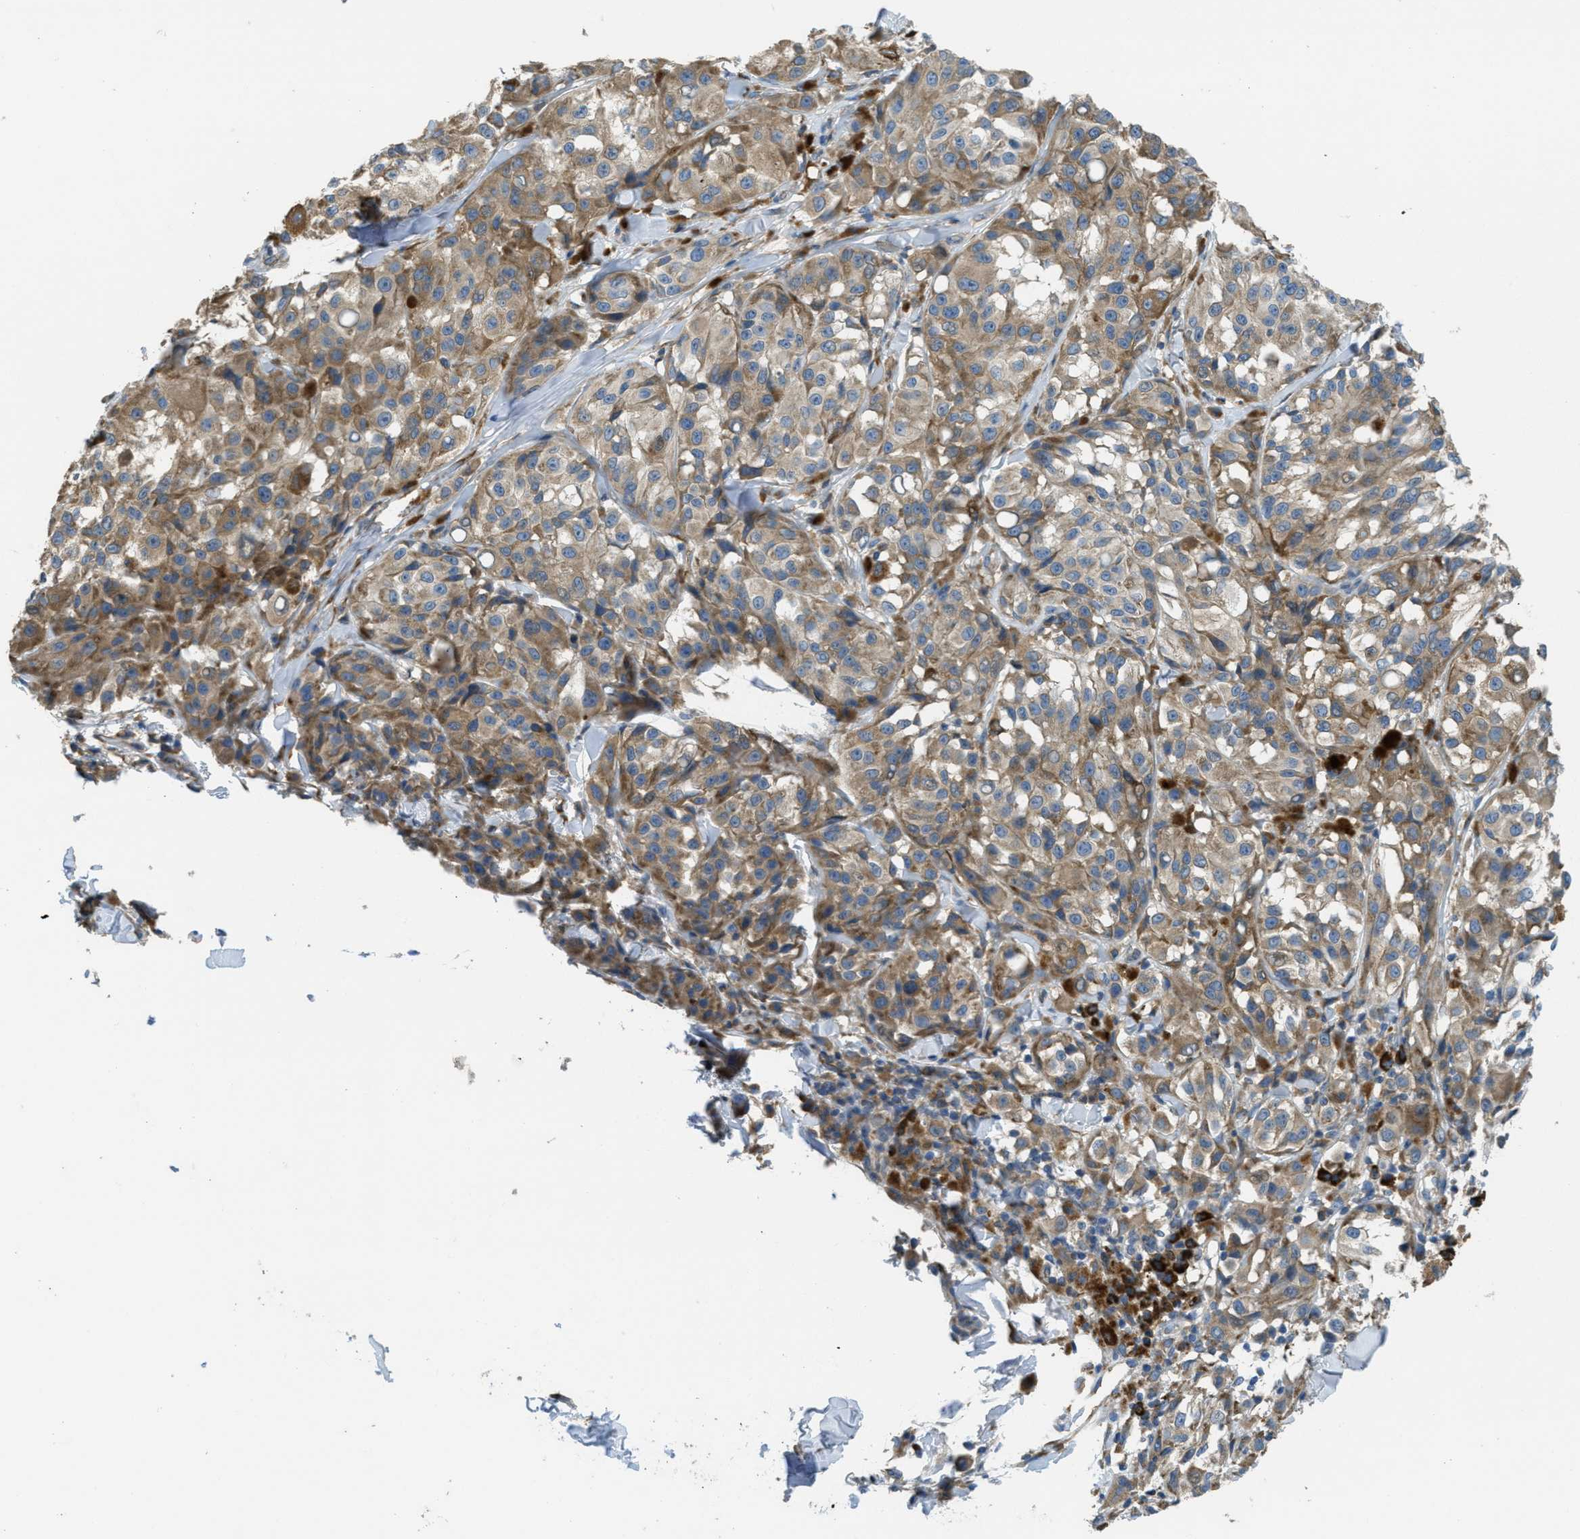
{"staining": {"intensity": "moderate", "quantity": ">75%", "location": "cytoplasmic/membranous"}, "tissue": "melanoma", "cell_type": "Tumor cells", "image_type": "cancer", "snomed": [{"axis": "morphology", "description": "Malignant melanoma, NOS"}, {"axis": "topography", "description": "Skin"}], "caption": "Tumor cells reveal moderate cytoplasmic/membranous positivity in approximately >75% of cells in melanoma.", "gene": "SSR1", "patient": {"sex": "male", "age": 84}}